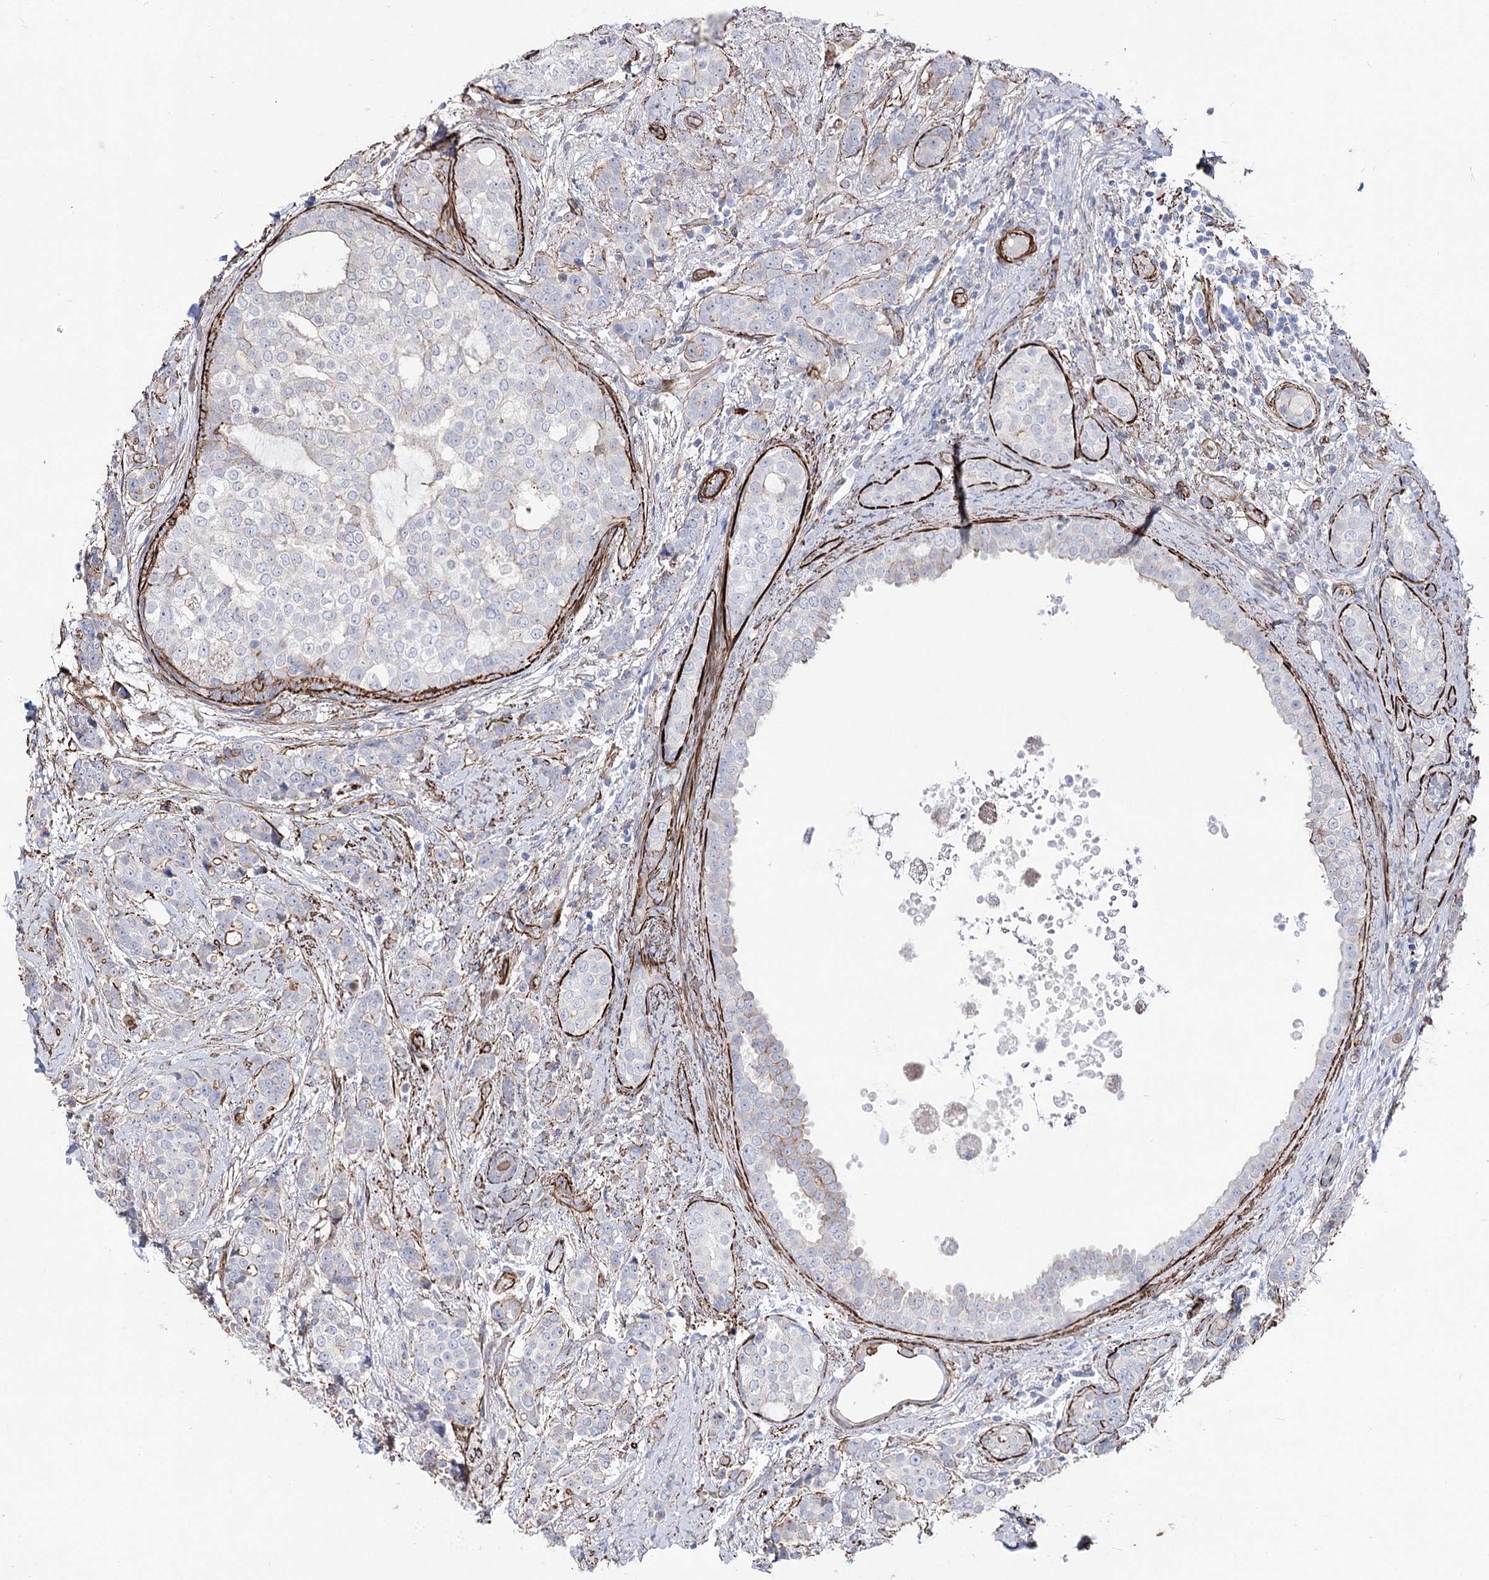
{"staining": {"intensity": "negative", "quantity": "none", "location": "none"}, "tissue": "breast cancer", "cell_type": "Tumor cells", "image_type": "cancer", "snomed": [{"axis": "morphology", "description": "Lobular carcinoma"}, {"axis": "topography", "description": "Breast"}], "caption": "Breast cancer stained for a protein using immunohistochemistry shows no expression tumor cells.", "gene": "ARHGAP20", "patient": {"sex": "female", "age": 51}}